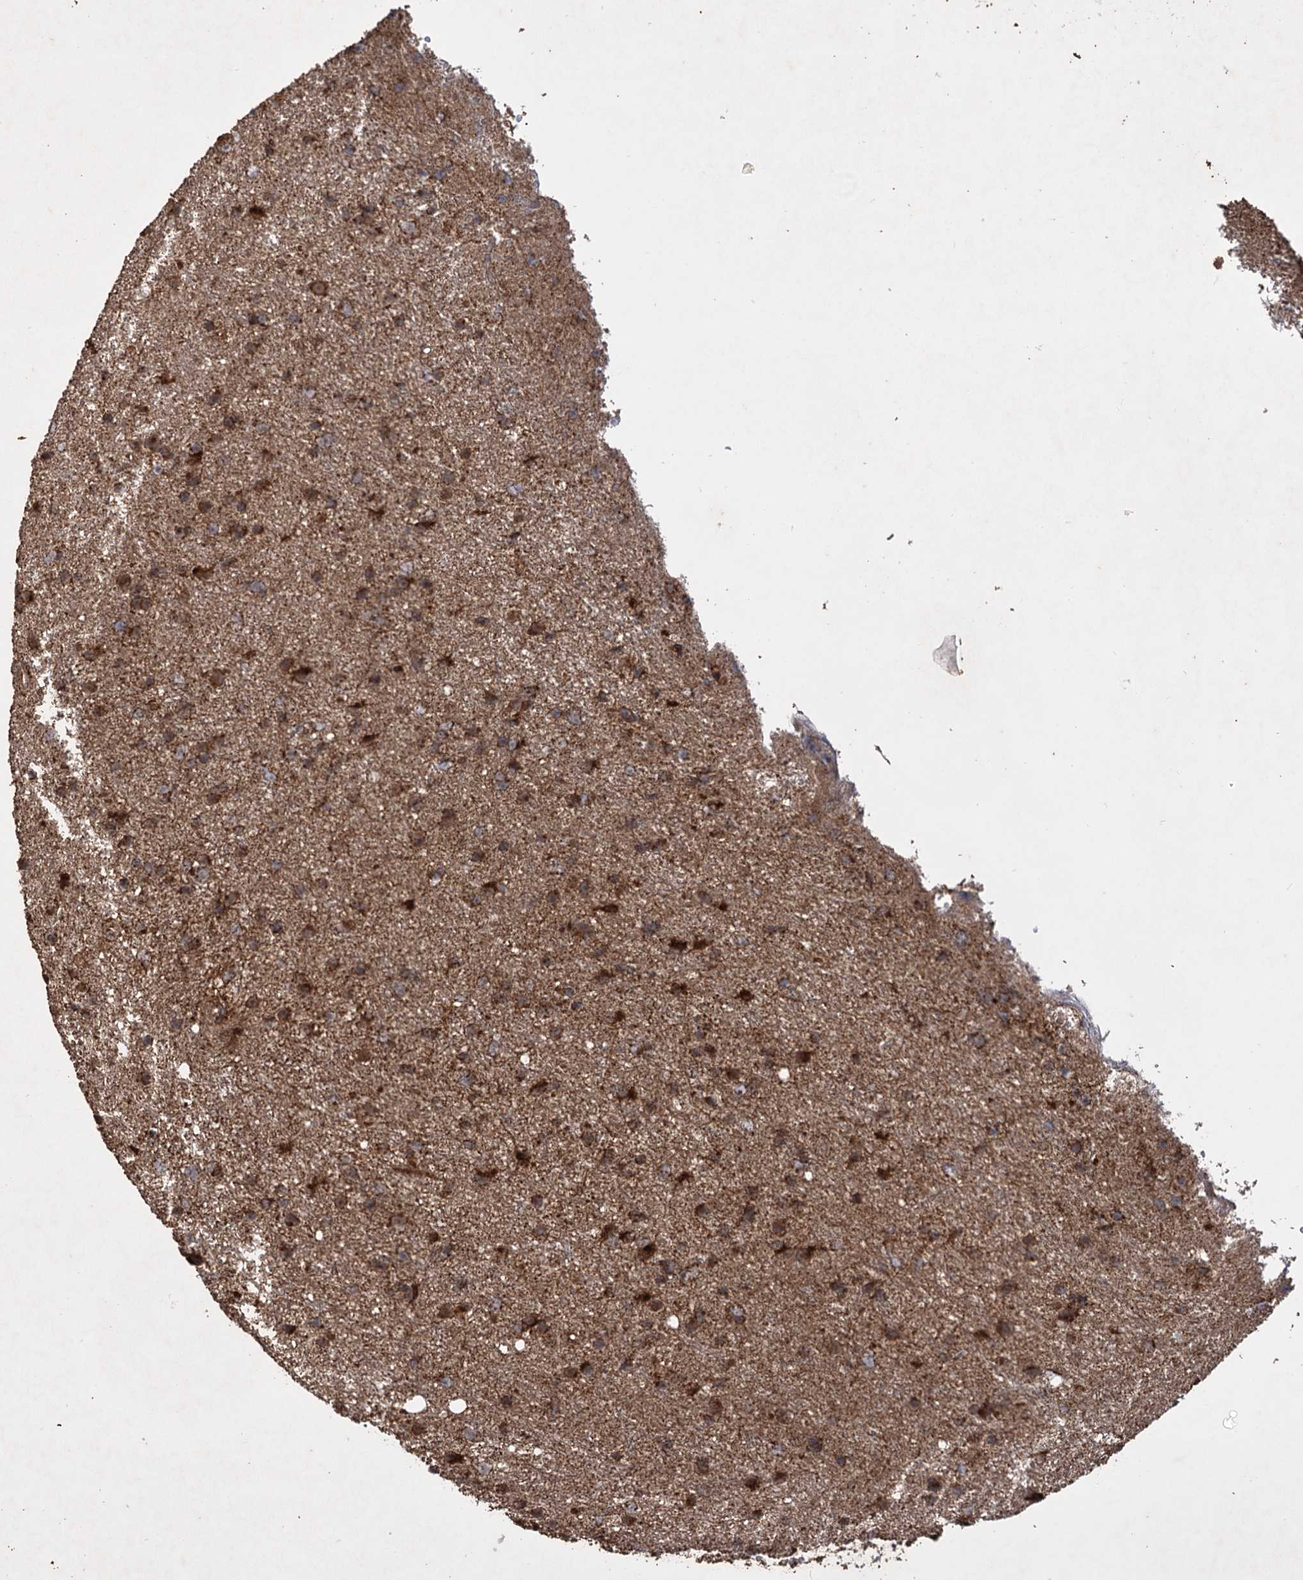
{"staining": {"intensity": "strong", "quantity": ">75%", "location": "cytoplasmic/membranous"}, "tissue": "glioma", "cell_type": "Tumor cells", "image_type": "cancer", "snomed": [{"axis": "morphology", "description": "Glioma, malignant, Low grade"}, {"axis": "topography", "description": "Cerebral cortex"}], "caption": "Tumor cells demonstrate high levels of strong cytoplasmic/membranous expression in approximately >75% of cells in human glioma.", "gene": "IPO4", "patient": {"sex": "female", "age": 39}}